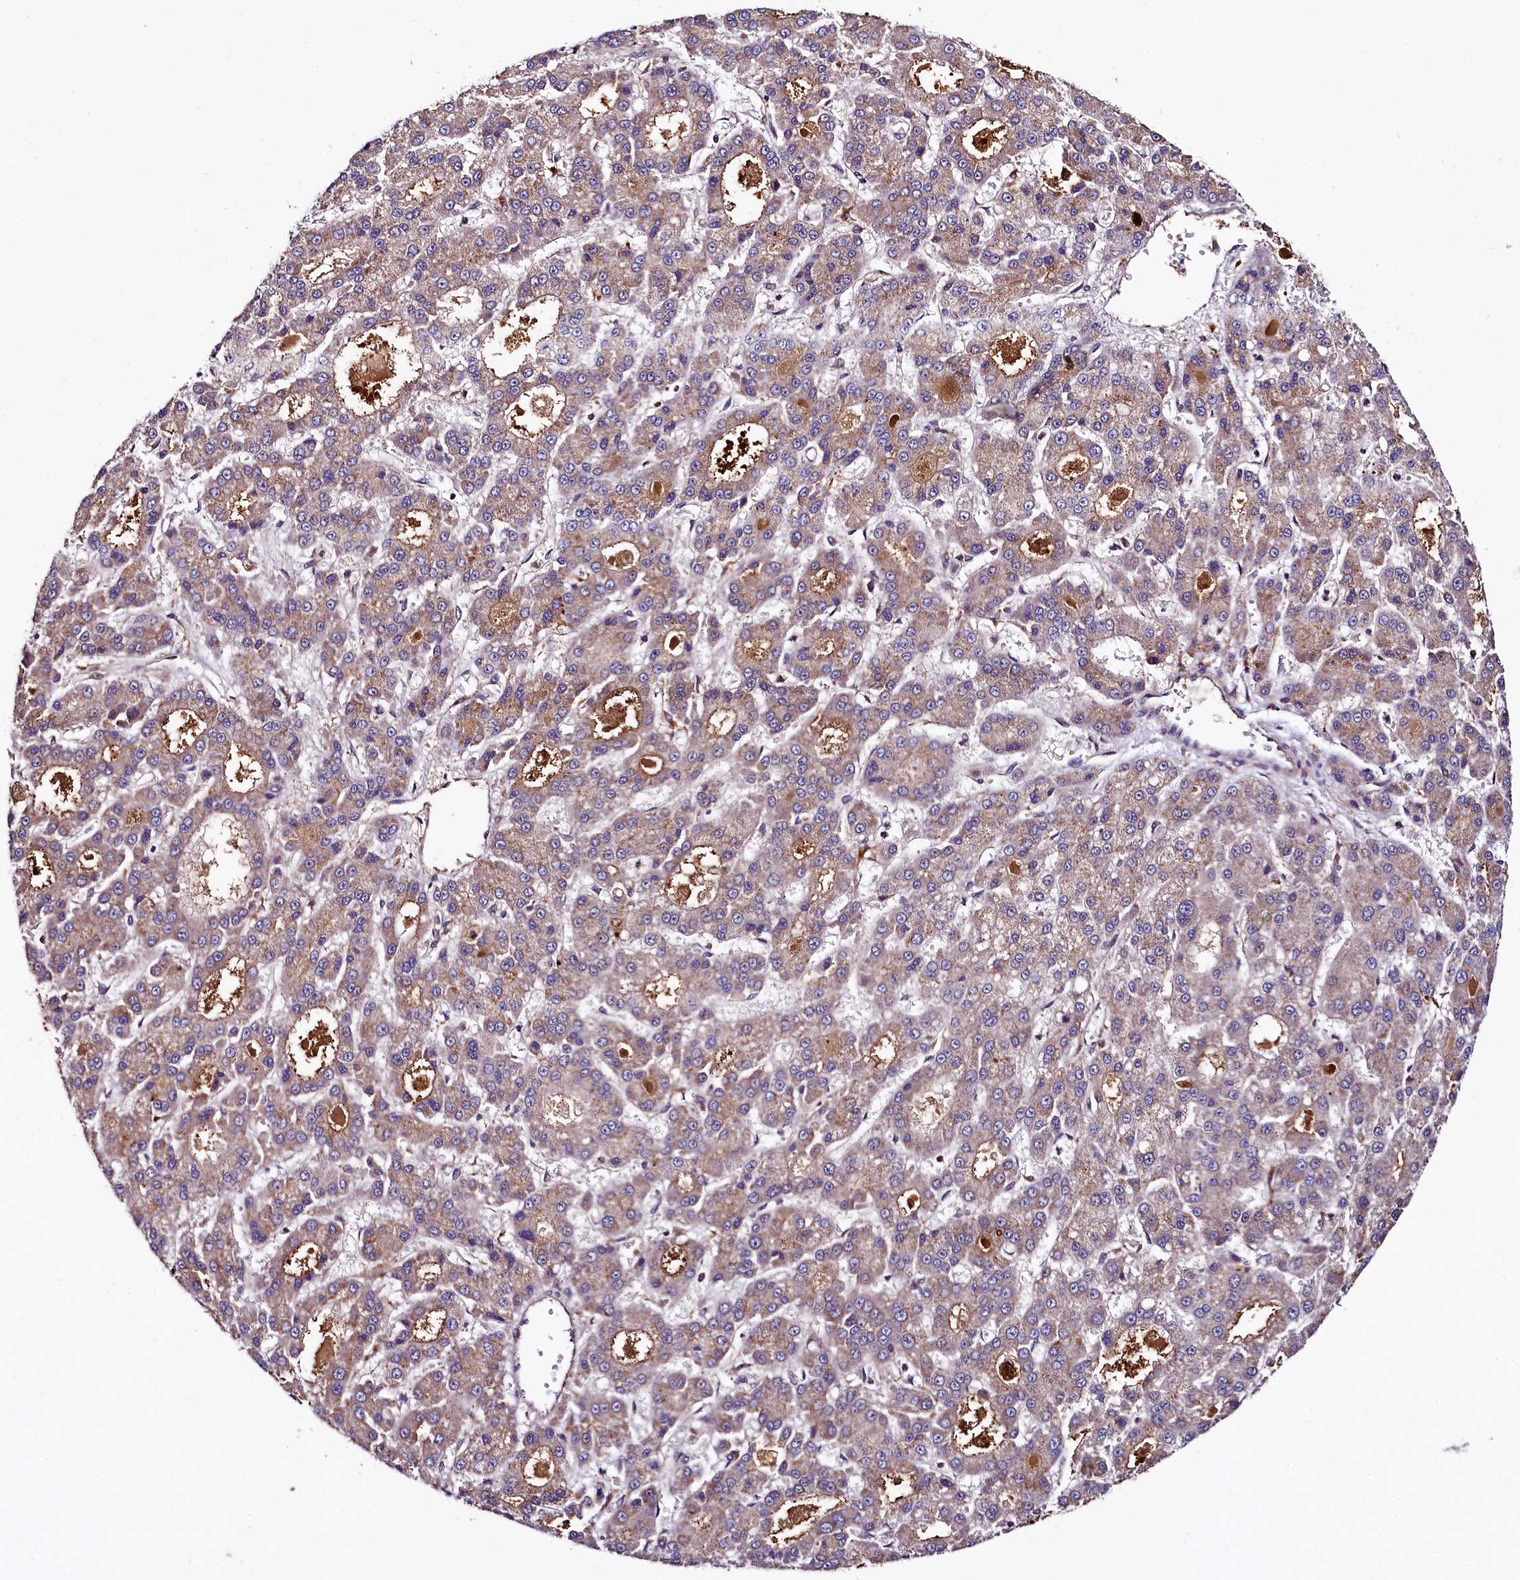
{"staining": {"intensity": "weak", "quantity": "25%-75%", "location": "cytoplasmic/membranous"}, "tissue": "liver cancer", "cell_type": "Tumor cells", "image_type": "cancer", "snomed": [{"axis": "morphology", "description": "Carcinoma, Hepatocellular, NOS"}, {"axis": "topography", "description": "Liver"}], "caption": "IHC image of neoplastic tissue: liver cancer stained using immunohistochemistry (IHC) exhibits low levels of weak protein expression localized specifically in the cytoplasmic/membranous of tumor cells, appearing as a cytoplasmic/membranous brown color.", "gene": "VPS35", "patient": {"sex": "male", "age": 70}}